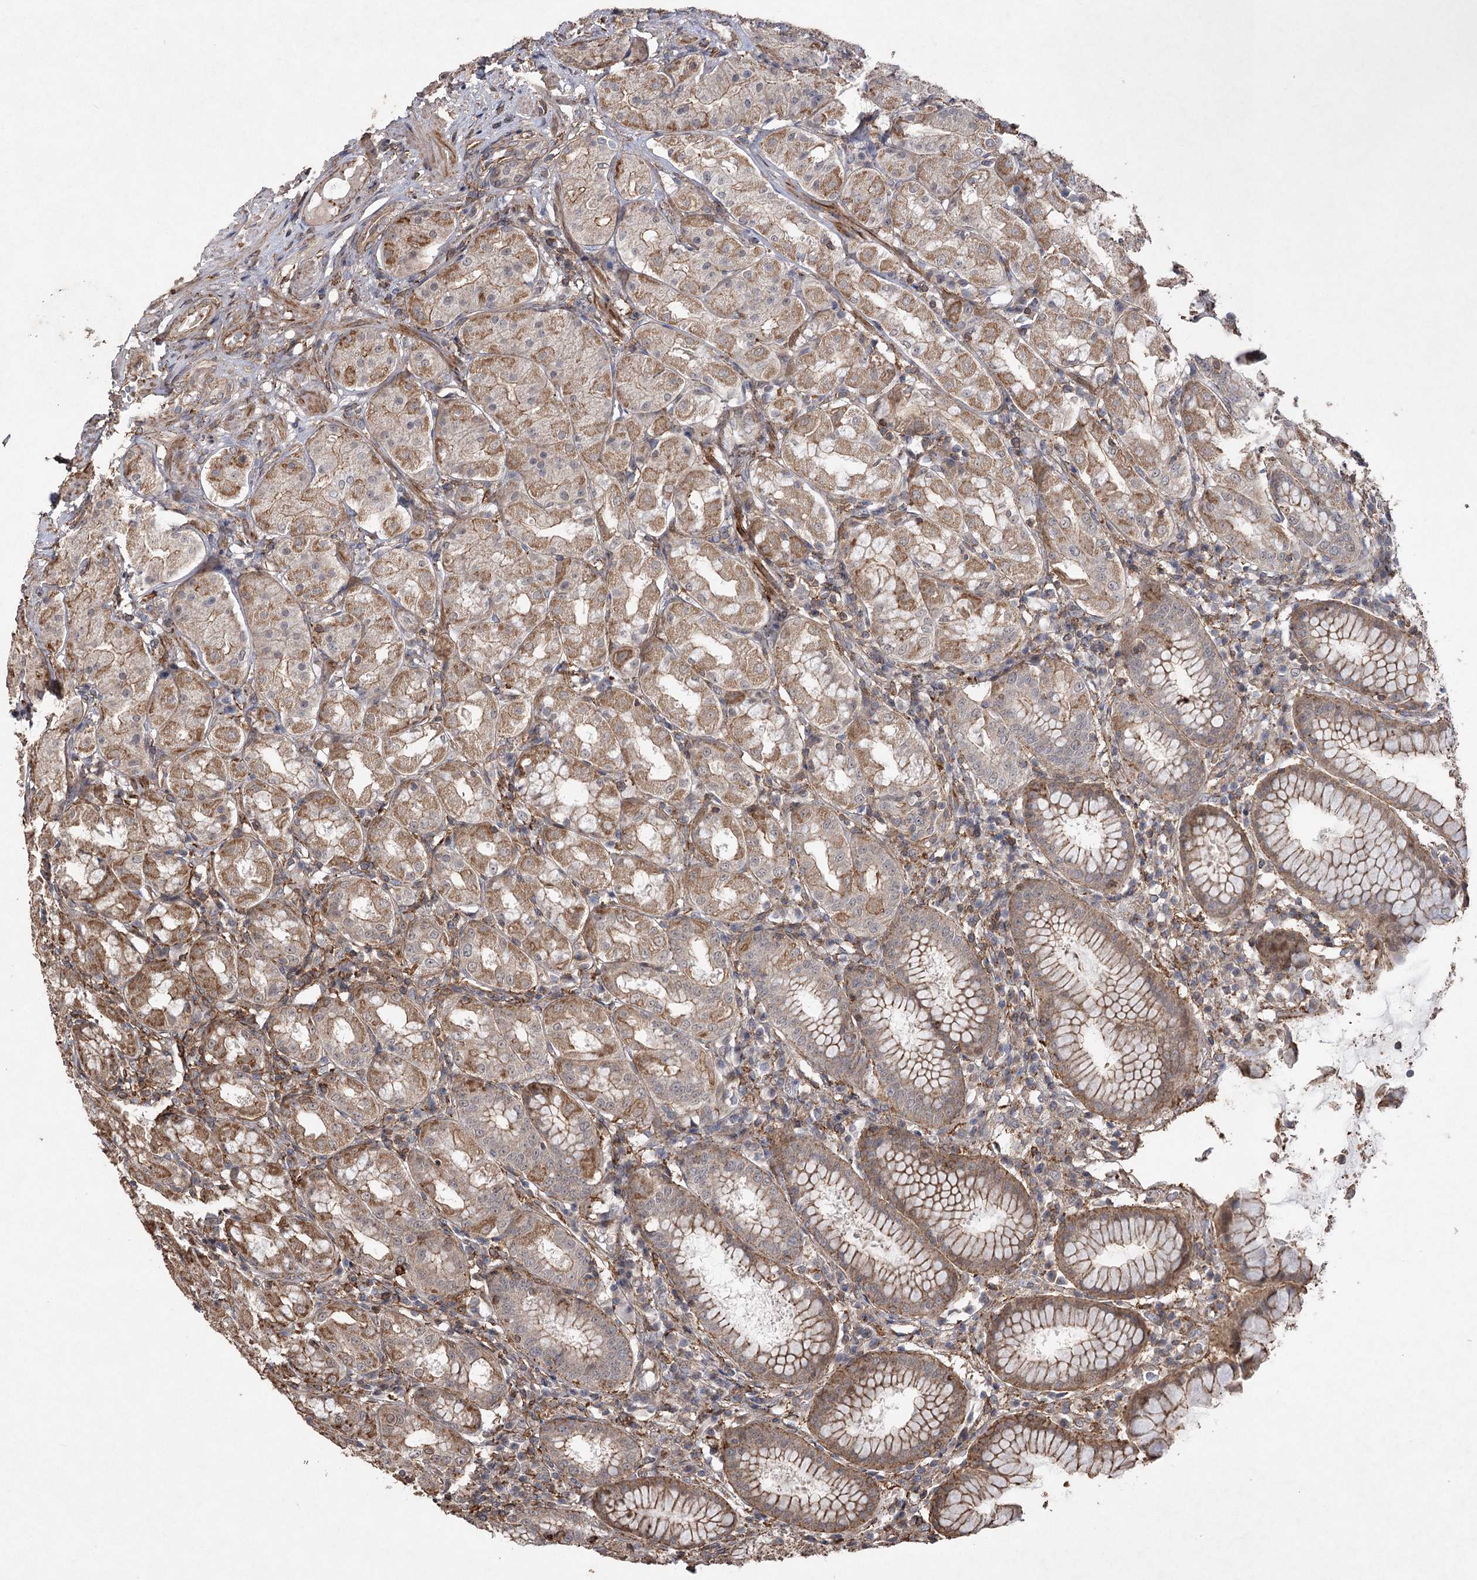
{"staining": {"intensity": "moderate", "quantity": ">75%", "location": "cytoplasmic/membranous"}, "tissue": "stomach", "cell_type": "Glandular cells", "image_type": "normal", "snomed": [{"axis": "morphology", "description": "Normal tissue, NOS"}, {"axis": "topography", "description": "Stomach"}, {"axis": "topography", "description": "Stomach, lower"}], "caption": "Protein staining by immunohistochemistry (IHC) demonstrates moderate cytoplasmic/membranous expression in approximately >75% of glandular cells in normal stomach.", "gene": "OBSL1", "patient": {"sex": "female", "age": 56}}